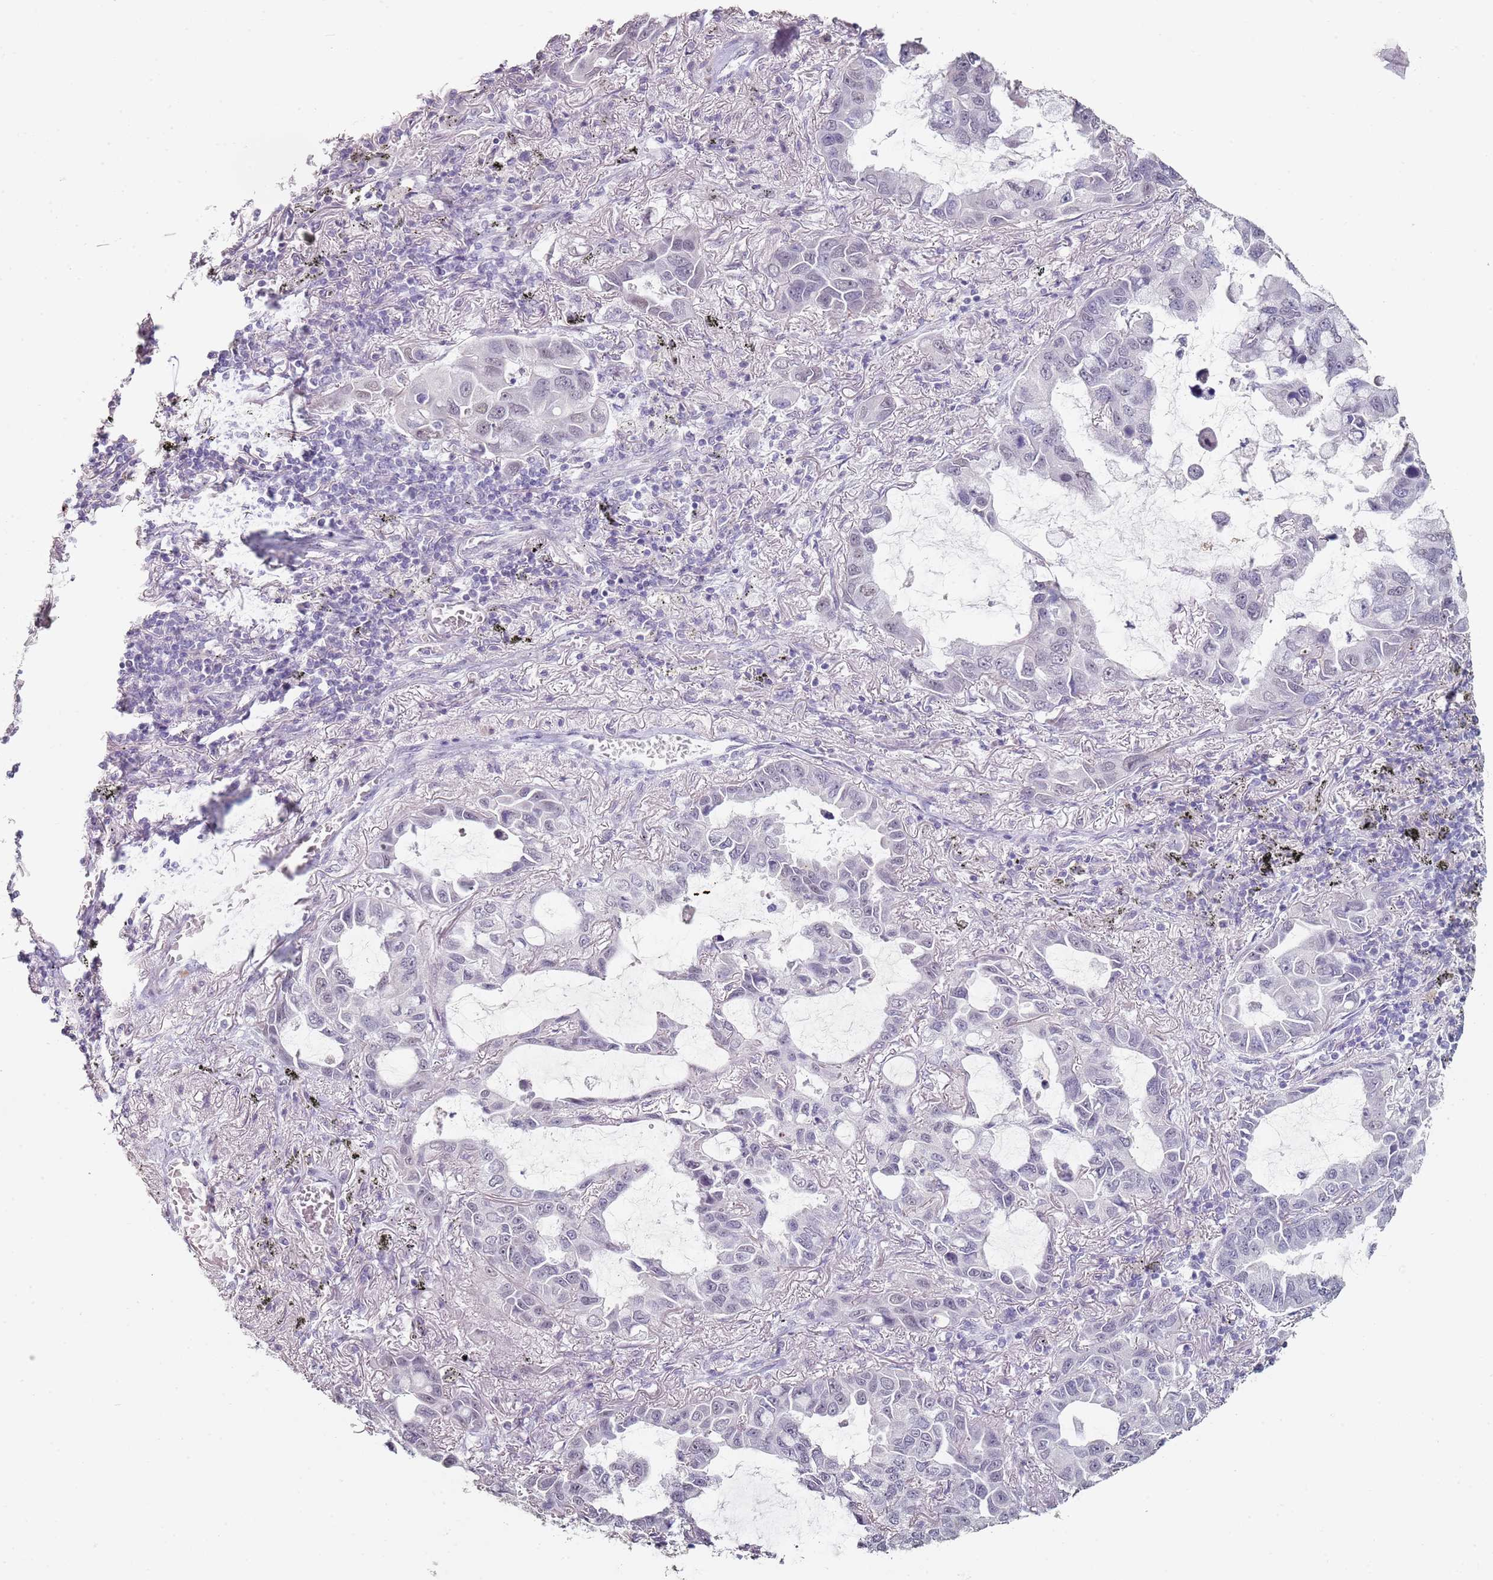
{"staining": {"intensity": "weak", "quantity": "<25%", "location": "nuclear"}, "tissue": "lung cancer", "cell_type": "Tumor cells", "image_type": "cancer", "snomed": [{"axis": "morphology", "description": "Adenocarcinoma, NOS"}, {"axis": "topography", "description": "Lung"}], "caption": "DAB immunohistochemical staining of human adenocarcinoma (lung) displays no significant expression in tumor cells.", "gene": "DNAH11", "patient": {"sex": "male", "age": 64}}